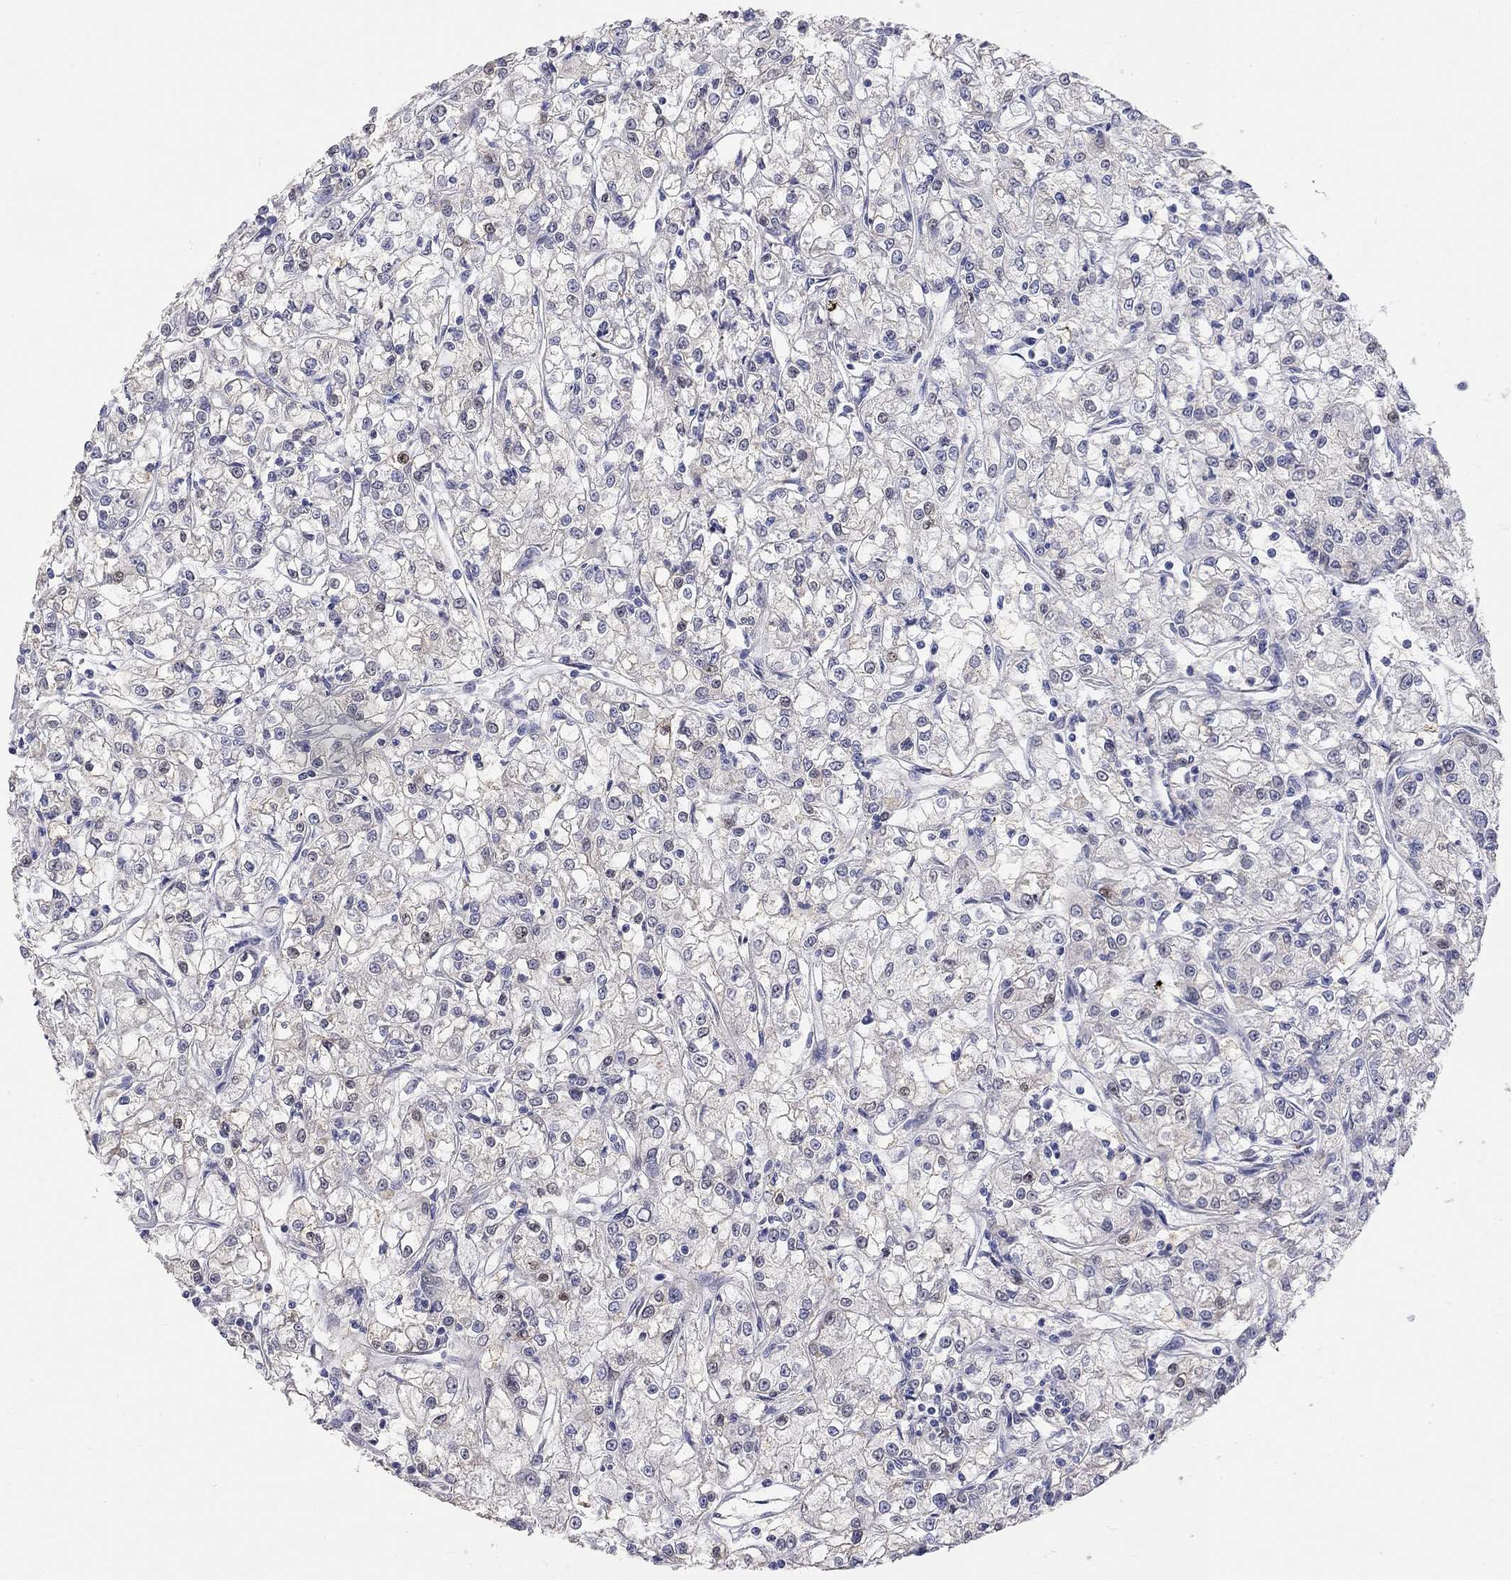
{"staining": {"intensity": "moderate", "quantity": "<25%", "location": "cytoplasmic/membranous"}, "tissue": "renal cancer", "cell_type": "Tumor cells", "image_type": "cancer", "snomed": [{"axis": "morphology", "description": "Adenocarcinoma, NOS"}, {"axis": "topography", "description": "Kidney"}], "caption": "Immunohistochemical staining of adenocarcinoma (renal) exhibits low levels of moderate cytoplasmic/membranous positivity in about <25% of tumor cells.", "gene": "PAPSS2", "patient": {"sex": "female", "age": 59}}